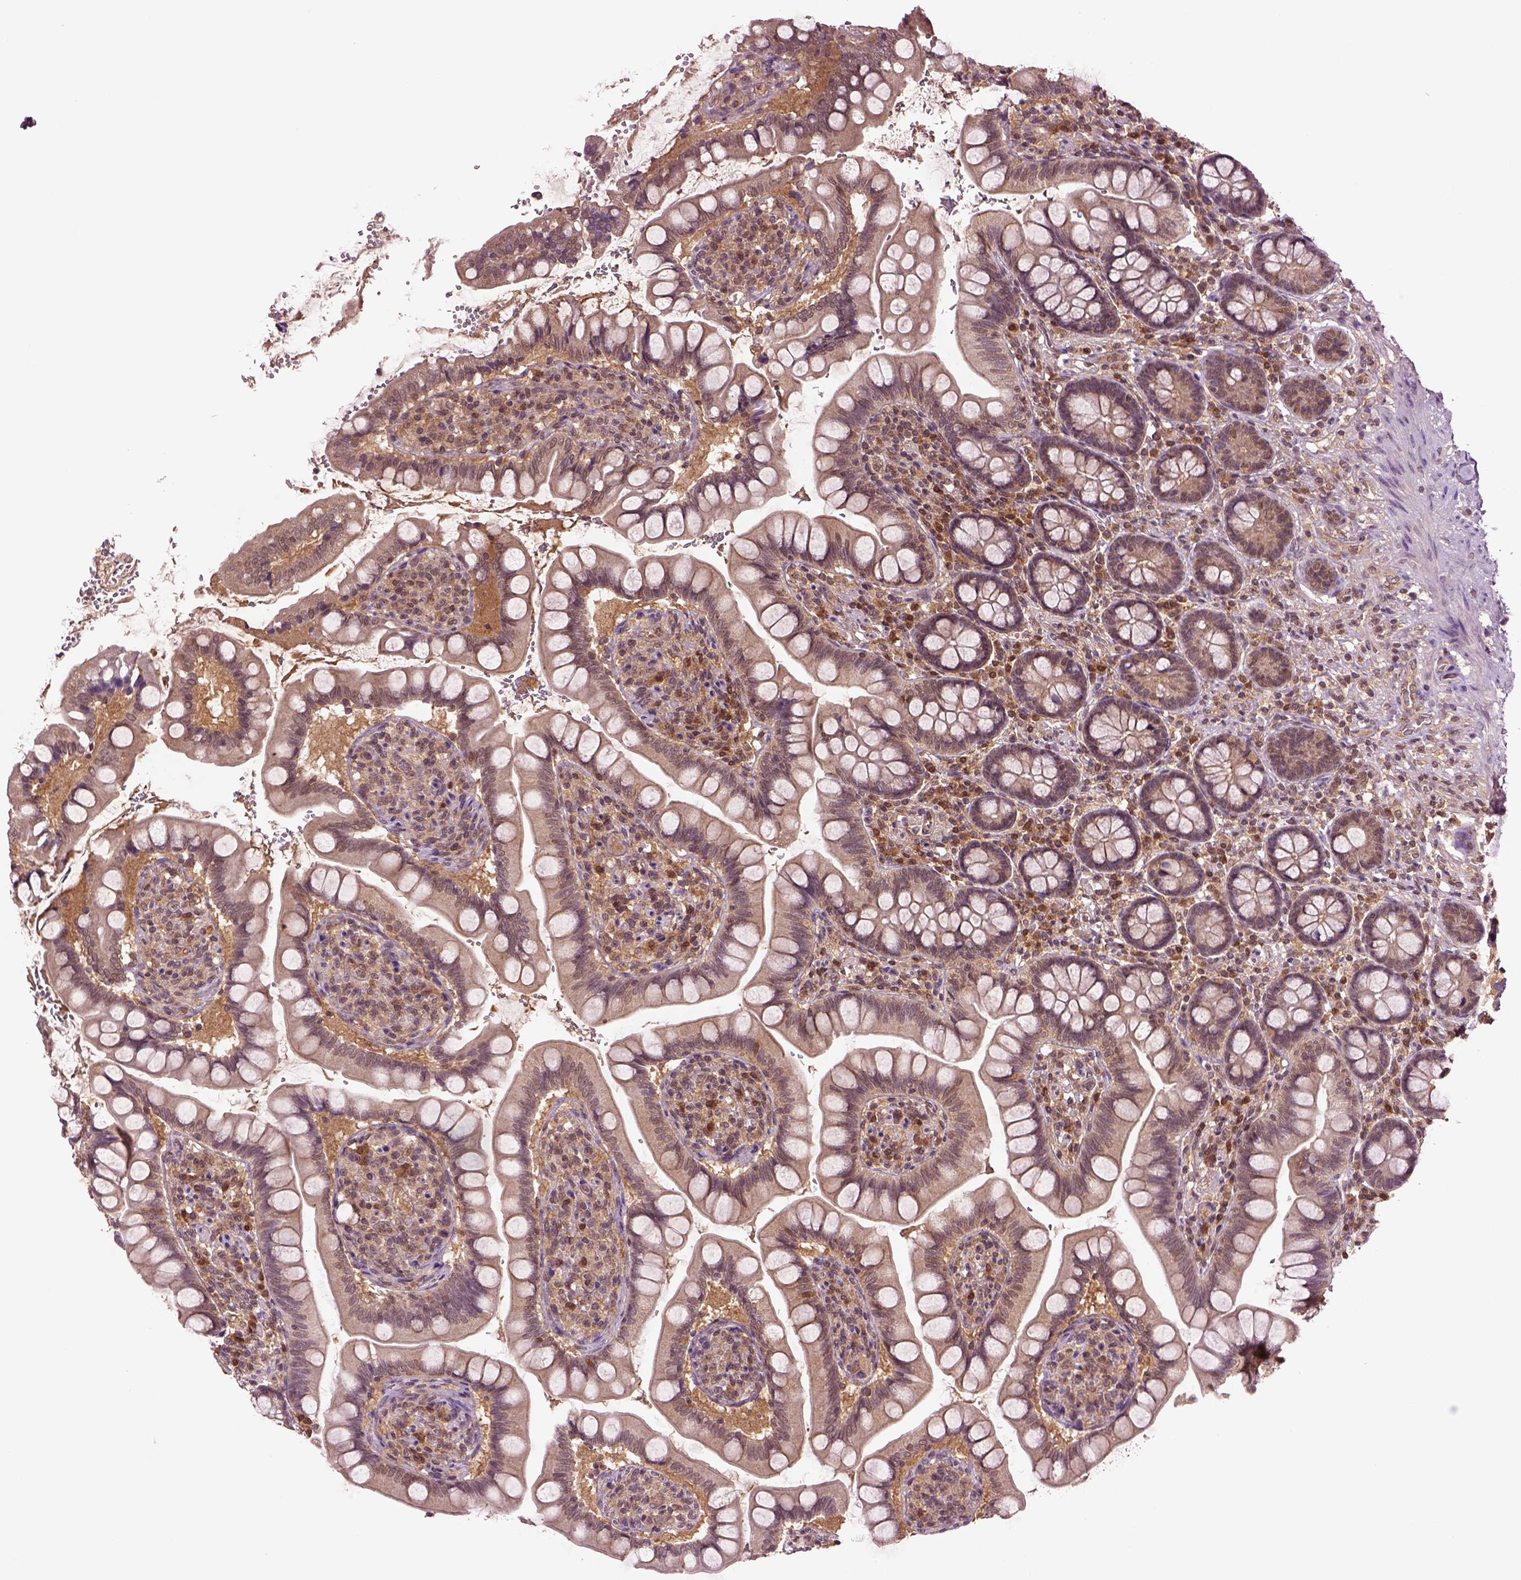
{"staining": {"intensity": "moderate", "quantity": "25%-75%", "location": "cytoplasmic/membranous"}, "tissue": "small intestine", "cell_type": "Glandular cells", "image_type": "normal", "snomed": [{"axis": "morphology", "description": "Normal tissue, NOS"}, {"axis": "topography", "description": "Small intestine"}], "caption": "Human small intestine stained with a brown dye exhibits moderate cytoplasmic/membranous positive expression in approximately 25%-75% of glandular cells.", "gene": "MDP1", "patient": {"sex": "female", "age": 56}}